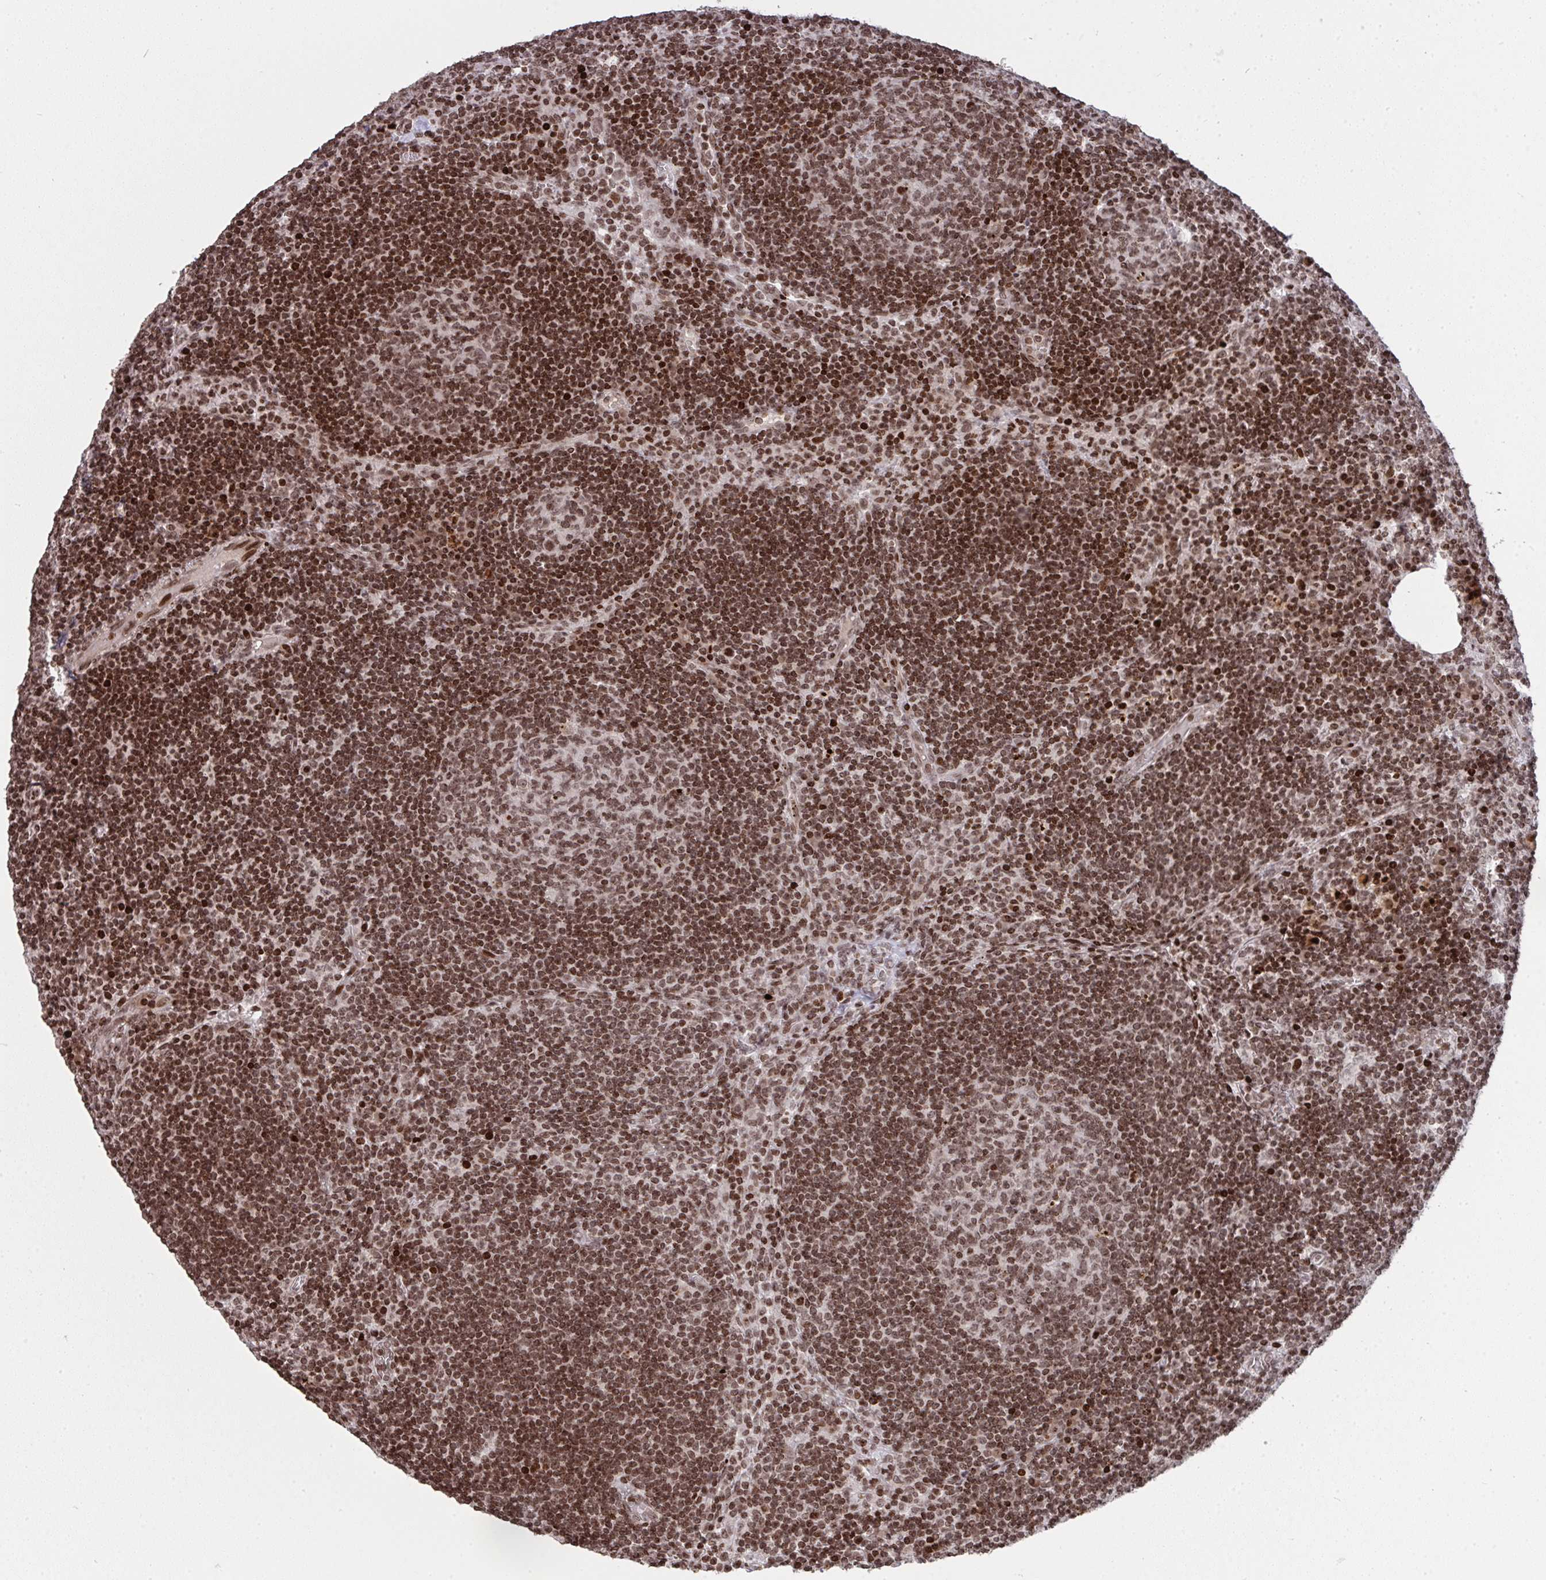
{"staining": {"intensity": "moderate", "quantity": ">75%", "location": "nuclear"}, "tissue": "lymph node", "cell_type": "Germinal center cells", "image_type": "normal", "snomed": [{"axis": "morphology", "description": "Normal tissue, NOS"}, {"axis": "topography", "description": "Lymph node"}], "caption": "Immunohistochemistry of normal human lymph node exhibits medium levels of moderate nuclear expression in approximately >75% of germinal center cells.", "gene": "NIP7", "patient": {"sex": "male", "age": 67}}